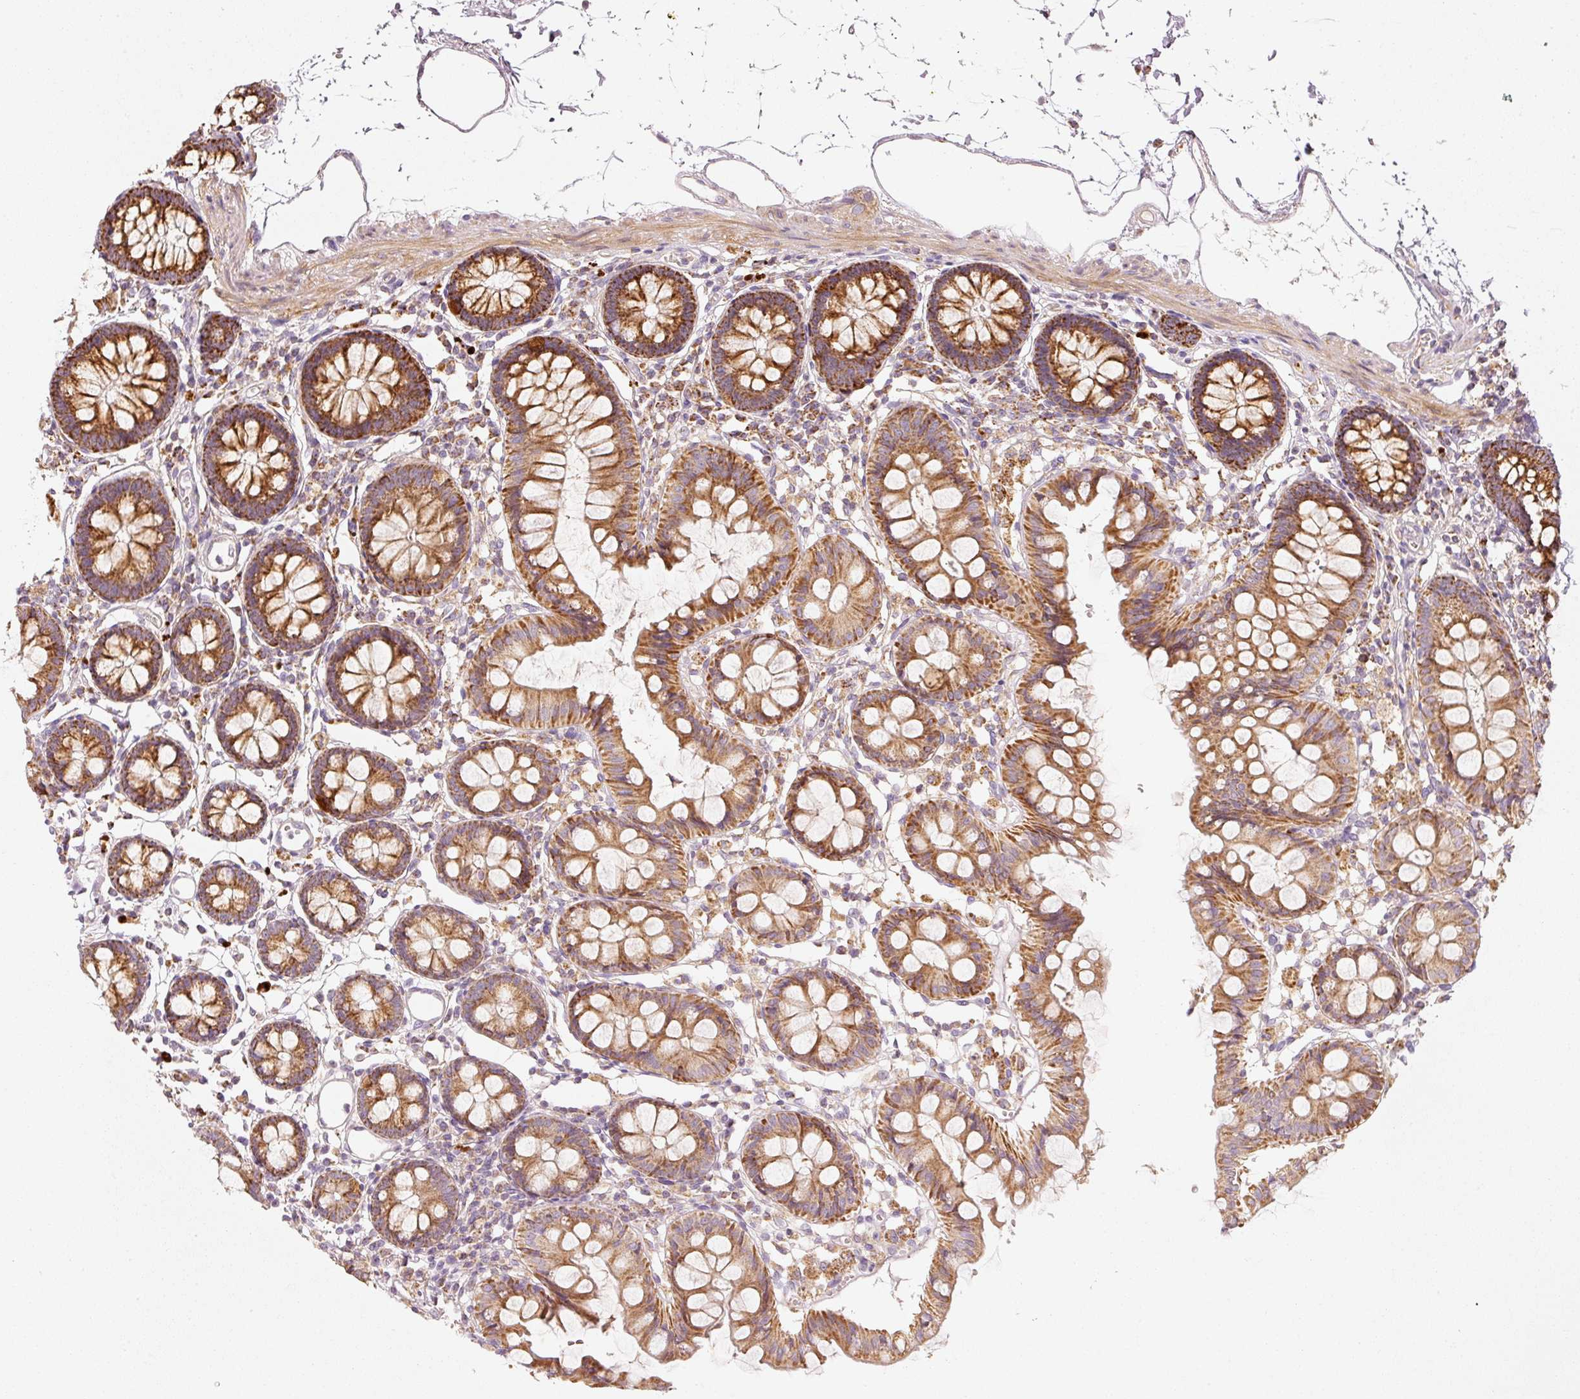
{"staining": {"intensity": "moderate", "quantity": ">75%", "location": "cytoplasmic/membranous"}, "tissue": "colon", "cell_type": "Endothelial cells", "image_type": "normal", "snomed": [{"axis": "morphology", "description": "Normal tissue, NOS"}, {"axis": "topography", "description": "Colon"}], "caption": "Immunohistochemistry (IHC) of normal colon displays medium levels of moderate cytoplasmic/membranous staining in about >75% of endothelial cells.", "gene": "C17orf98", "patient": {"sex": "female", "age": 84}}